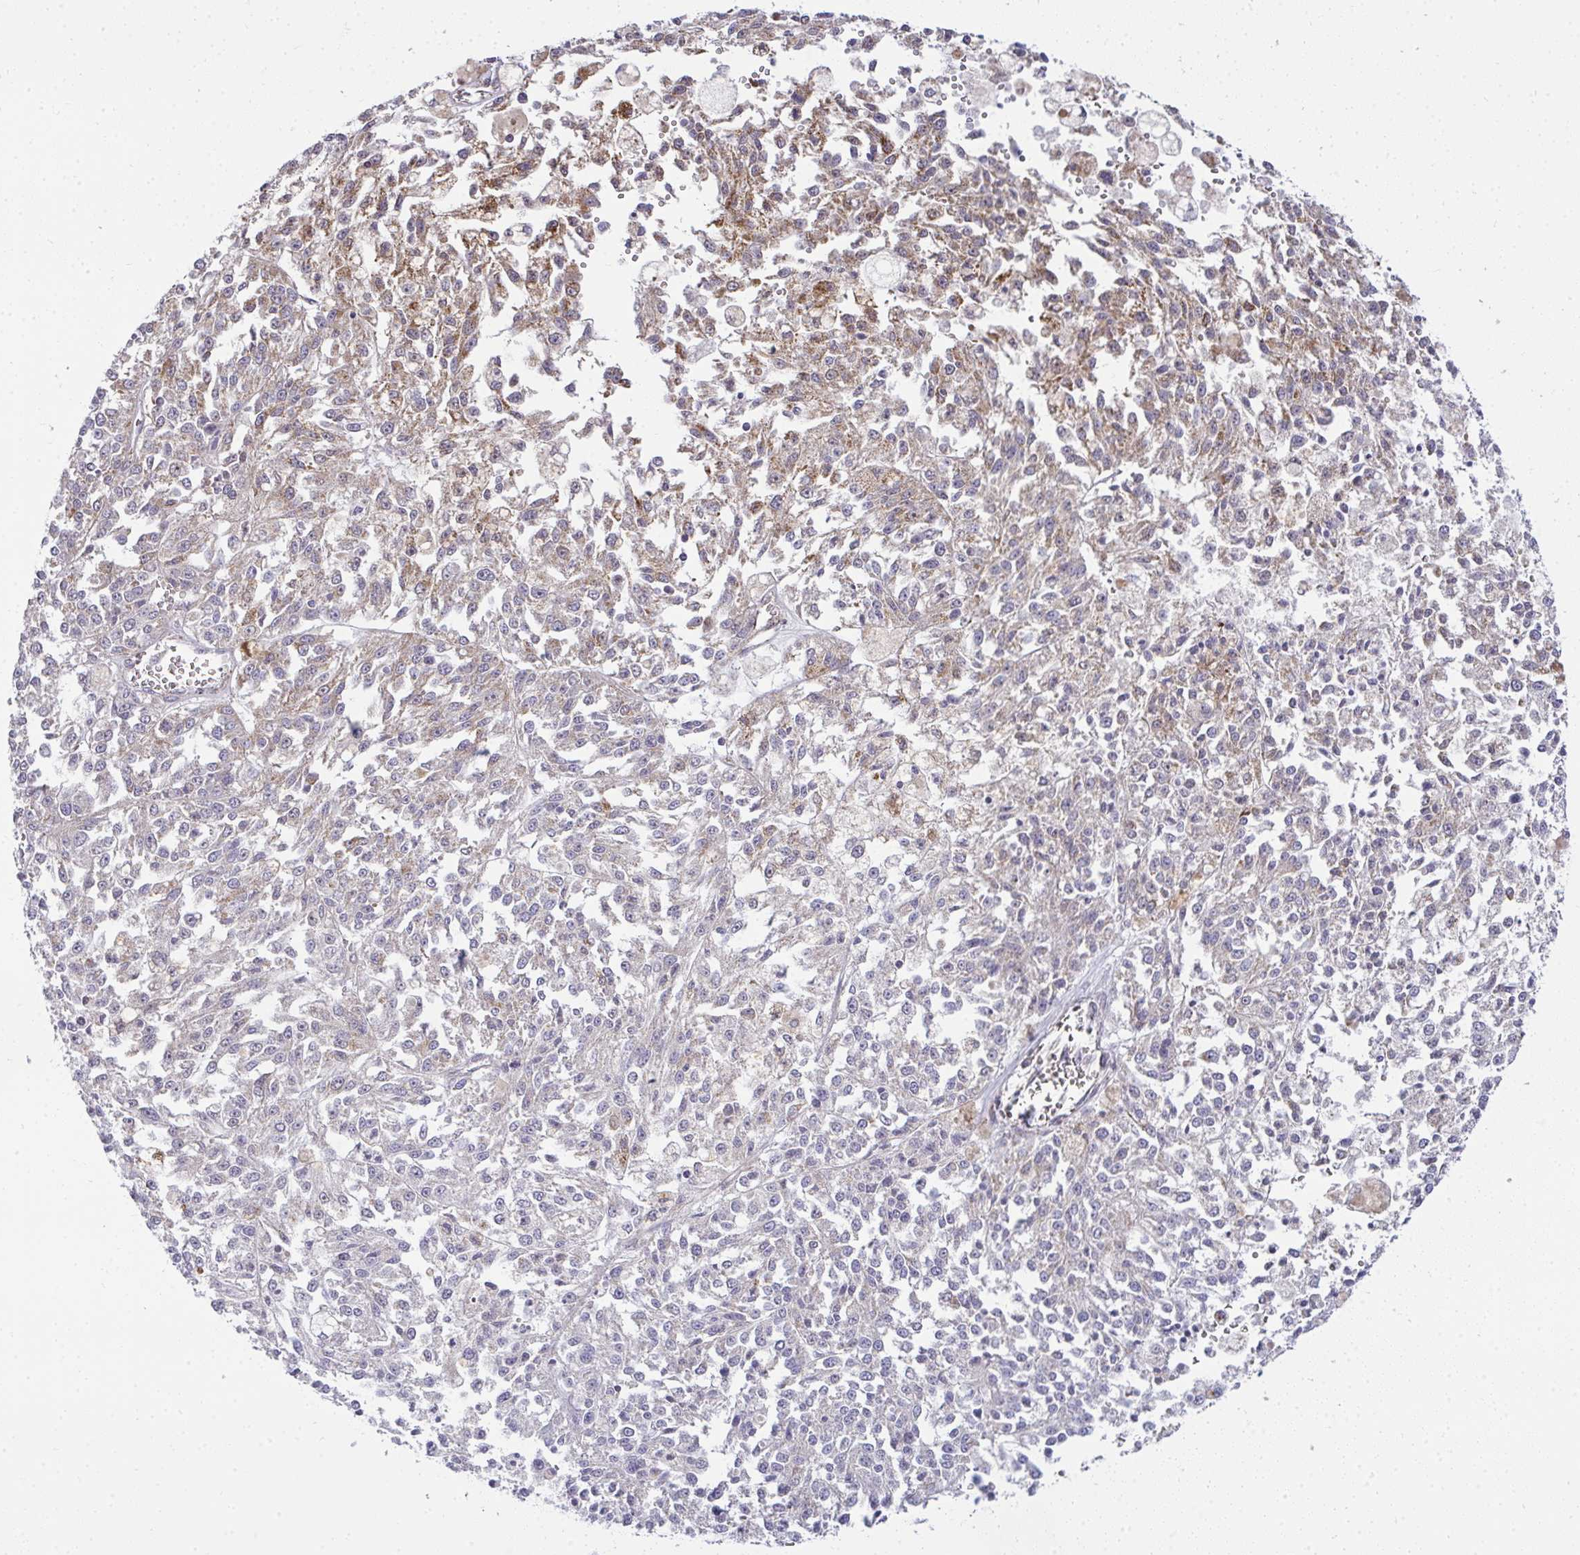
{"staining": {"intensity": "moderate", "quantity": "25%-75%", "location": "cytoplasmic/membranous"}, "tissue": "melanoma", "cell_type": "Tumor cells", "image_type": "cancer", "snomed": [{"axis": "morphology", "description": "Malignant melanoma, NOS"}, {"axis": "topography", "description": "Skin"}], "caption": "A high-resolution image shows immunohistochemistry (IHC) staining of malignant melanoma, which demonstrates moderate cytoplasmic/membranous staining in approximately 25%-75% of tumor cells.", "gene": "SRRM4", "patient": {"sex": "female", "age": 64}}